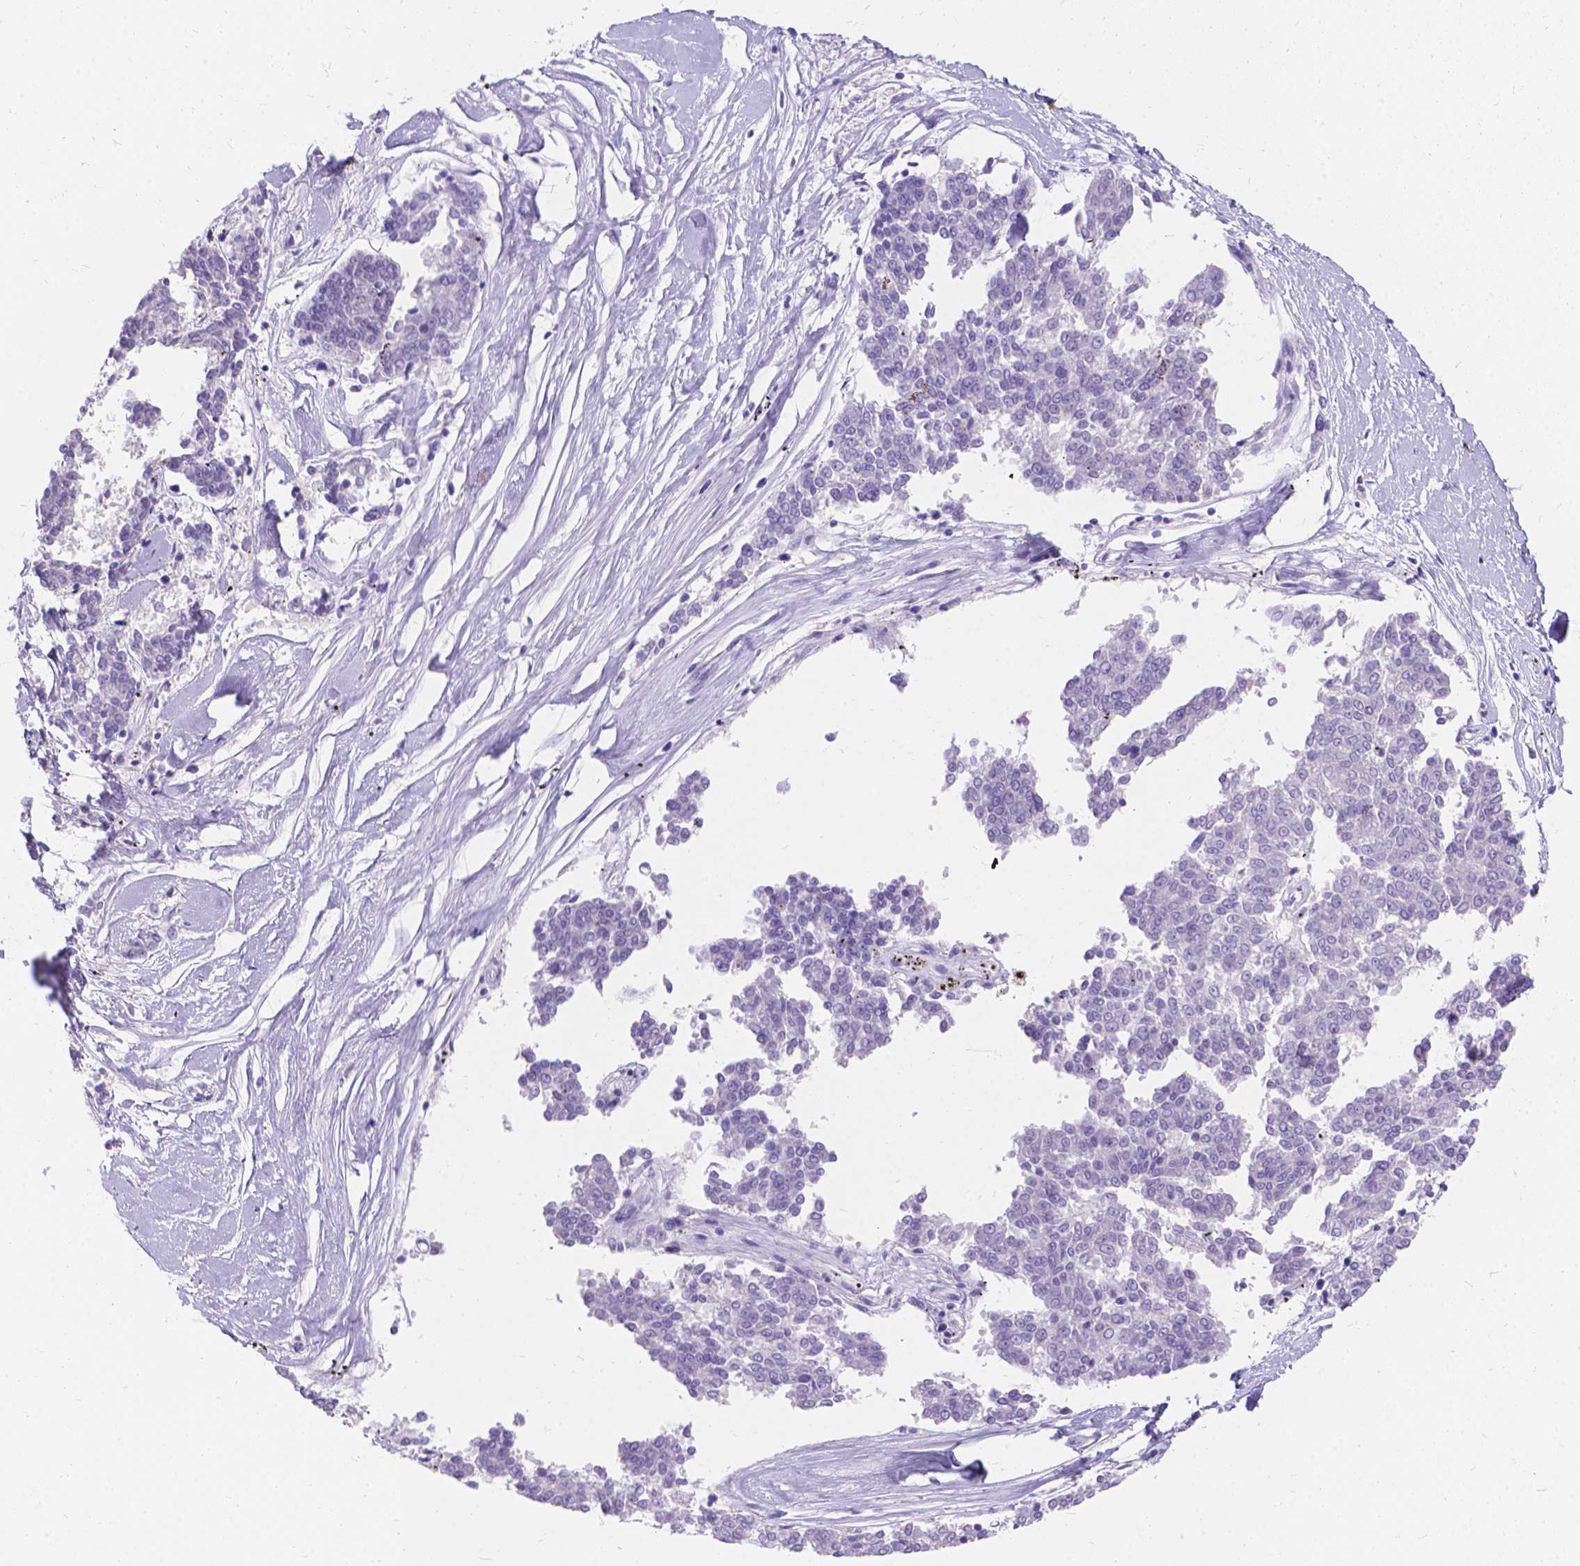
{"staining": {"intensity": "negative", "quantity": "none", "location": "none"}, "tissue": "melanoma", "cell_type": "Tumor cells", "image_type": "cancer", "snomed": [{"axis": "morphology", "description": "Malignant melanoma, NOS"}, {"axis": "topography", "description": "Skin"}], "caption": "DAB immunohistochemical staining of malignant melanoma reveals no significant positivity in tumor cells.", "gene": "GNRHR", "patient": {"sex": "female", "age": 72}}